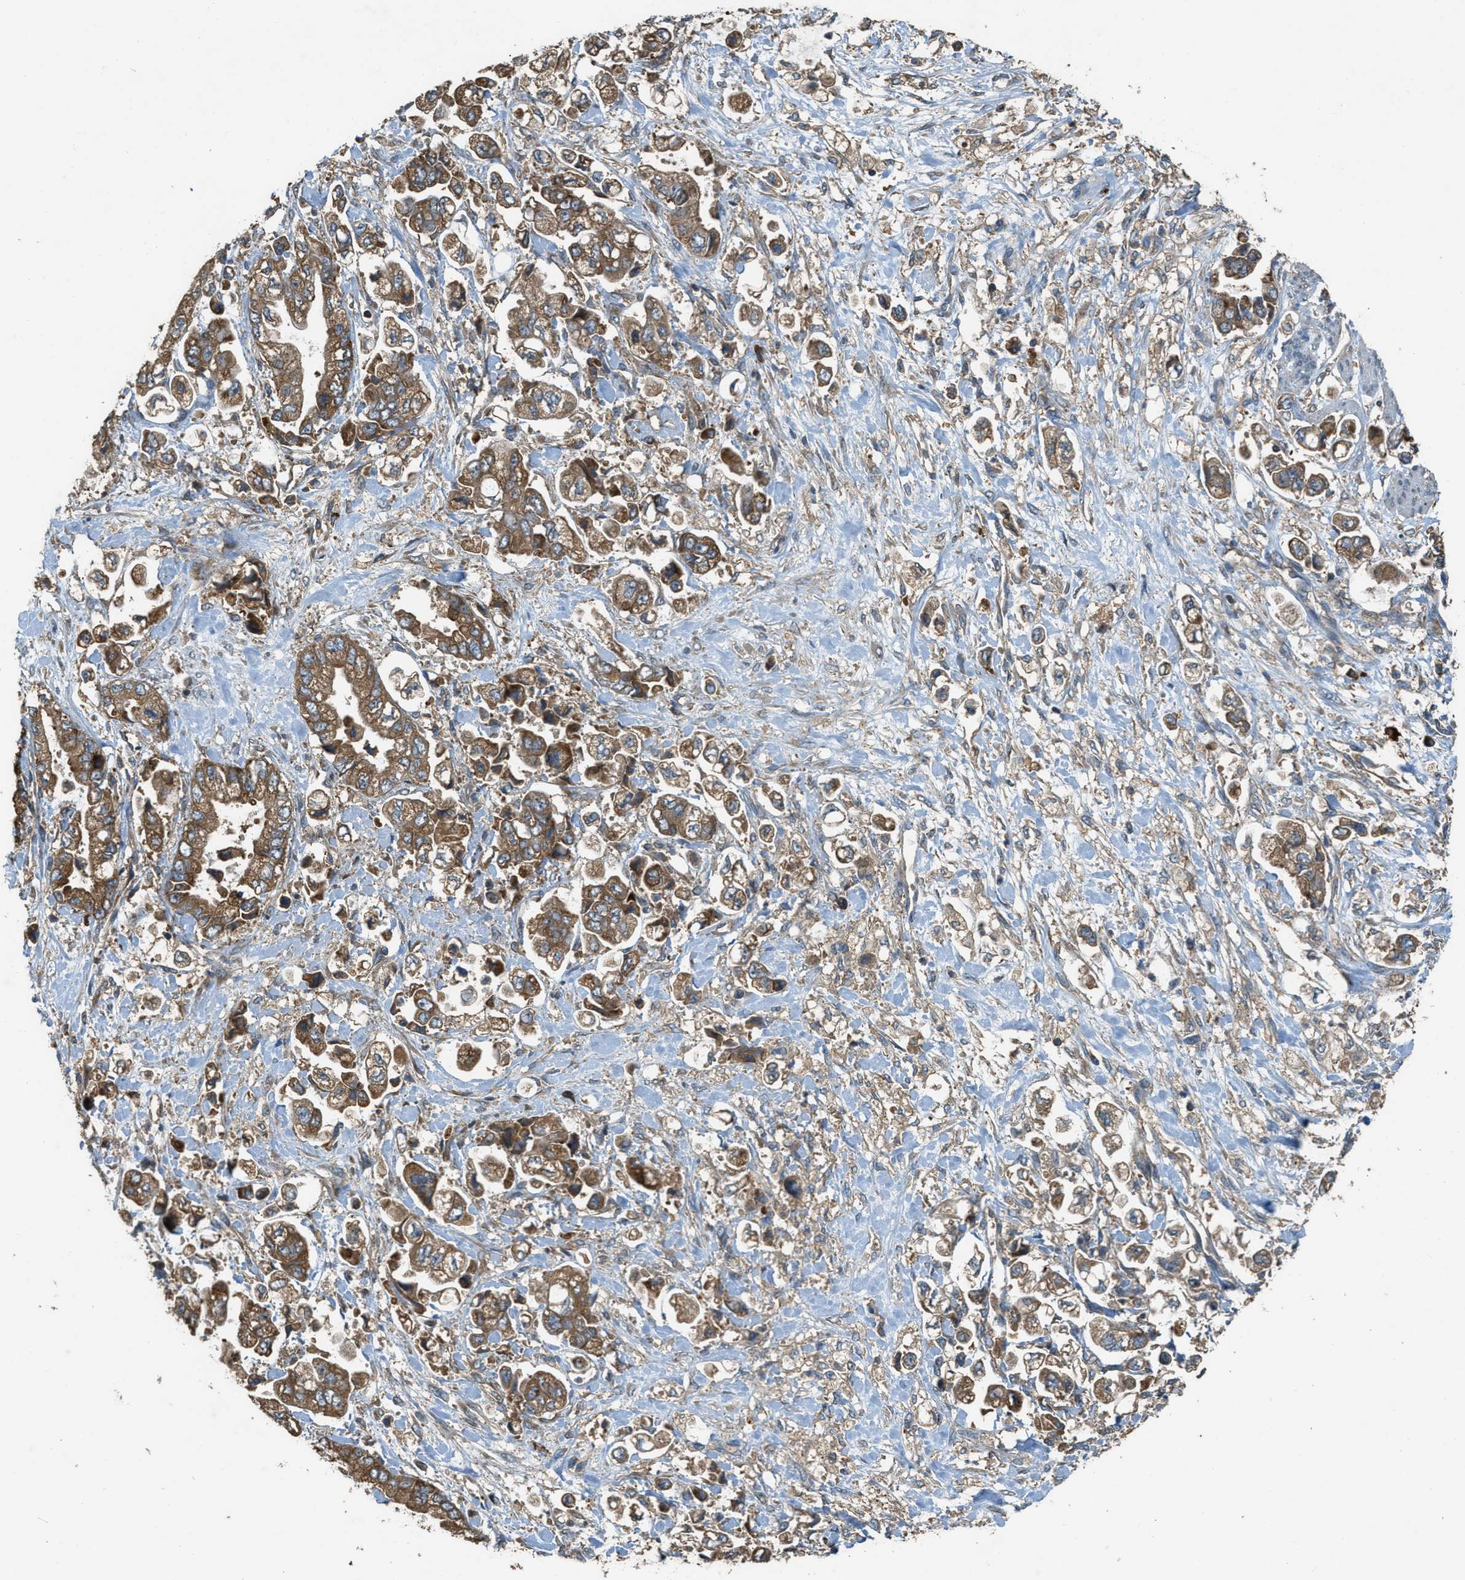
{"staining": {"intensity": "moderate", "quantity": ">75%", "location": "cytoplasmic/membranous"}, "tissue": "stomach cancer", "cell_type": "Tumor cells", "image_type": "cancer", "snomed": [{"axis": "morphology", "description": "Normal tissue, NOS"}, {"axis": "morphology", "description": "Adenocarcinoma, NOS"}, {"axis": "topography", "description": "Stomach"}], "caption": "Tumor cells reveal medium levels of moderate cytoplasmic/membranous positivity in approximately >75% of cells in human adenocarcinoma (stomach). (DAB (3,3'-diaminobenzidine) = brown stain, brightfield microscopy at high magnification).", "gene": "MAP3K8", "patient": {"sex": "male", "age": 62}}